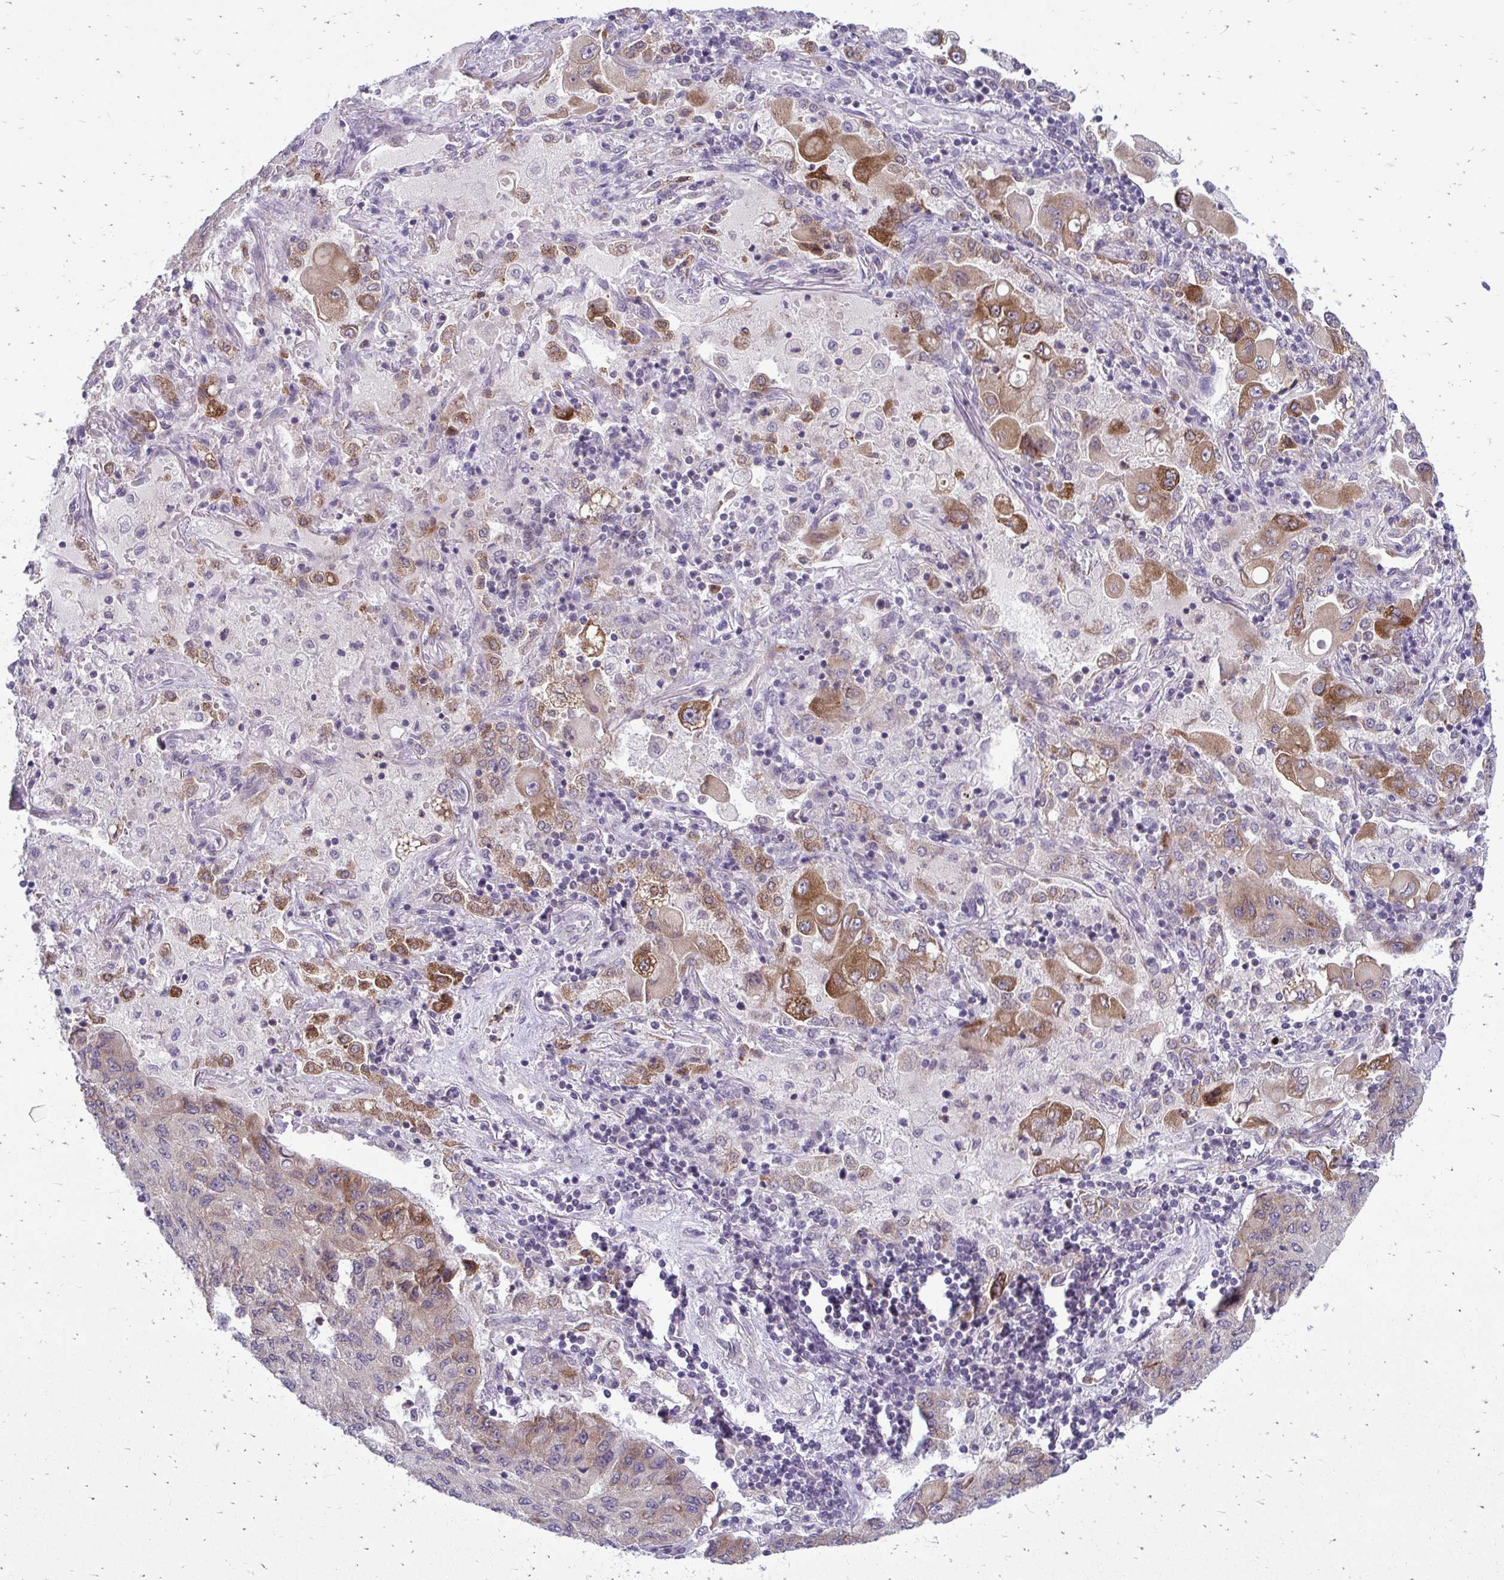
{"staining": {"intensity": "moderate", "quantity": "25%-75%", "location": "cytoplasmic/membranous"}, "tissue": "lung cancer", "cell_type": "Tumor cells", "image_type": "cancer", "snomed": [{"axis": "morphology", "description": "Squamous cell carcinoma, NOS"}, {"axis": "topography", "description": "Lung"}], "caption": "Immunohistochemical staining of lung cancer (squamous cell carcinoma) reveals moderate cytoplasmic/membranous protein staining in approximately 25%-75% of tumor cells.", "gene": "ACSL5", "patient": {"sex": "male", "age": 74}}